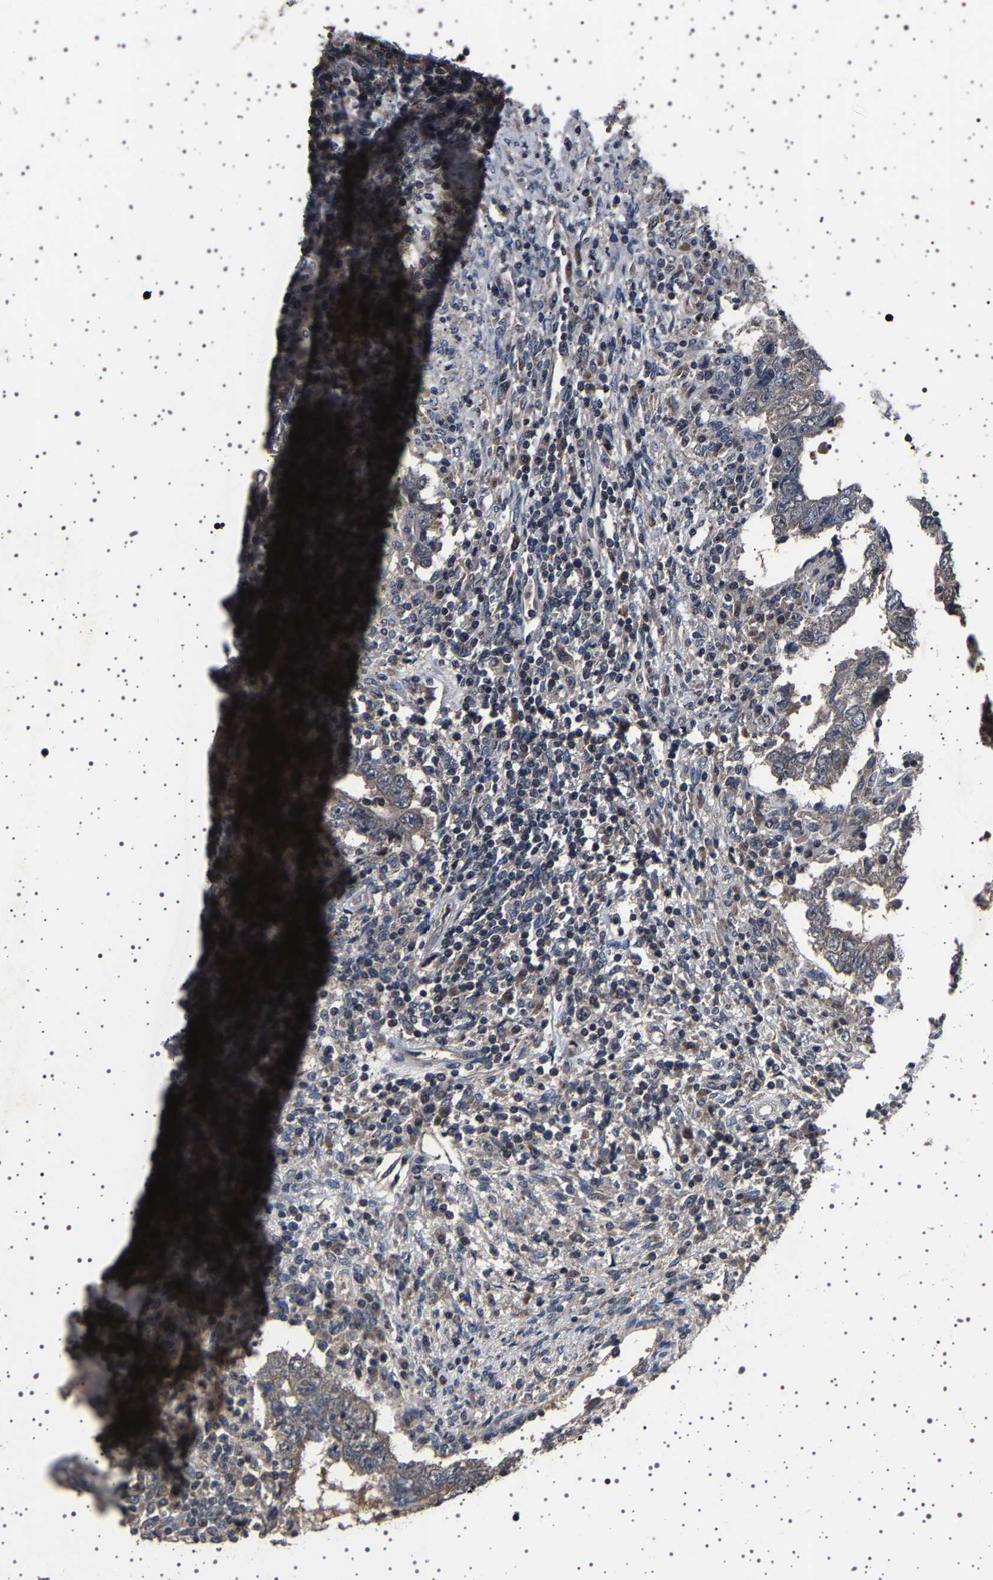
{"staining": {"intensity": "weak", "quantity": "<25%", "location": "cytoplasmic/membranous"}, "tissue": "testis cancer", "cell_type": "Tumor cells", "image_type": "cancer", "snomed": [{"axis": "morphology", "description": "Carcinoma, Embryonal, NOS"}, {"axis": "topography", "description": "Testis"}], "caption": "A high-resolution histopathology image shows IHC staining of testis cancer, which exhibits no significant staining in tumor cells.", "gene": "NCKAP1", "patient": {"sex": "male", "age": 26}}